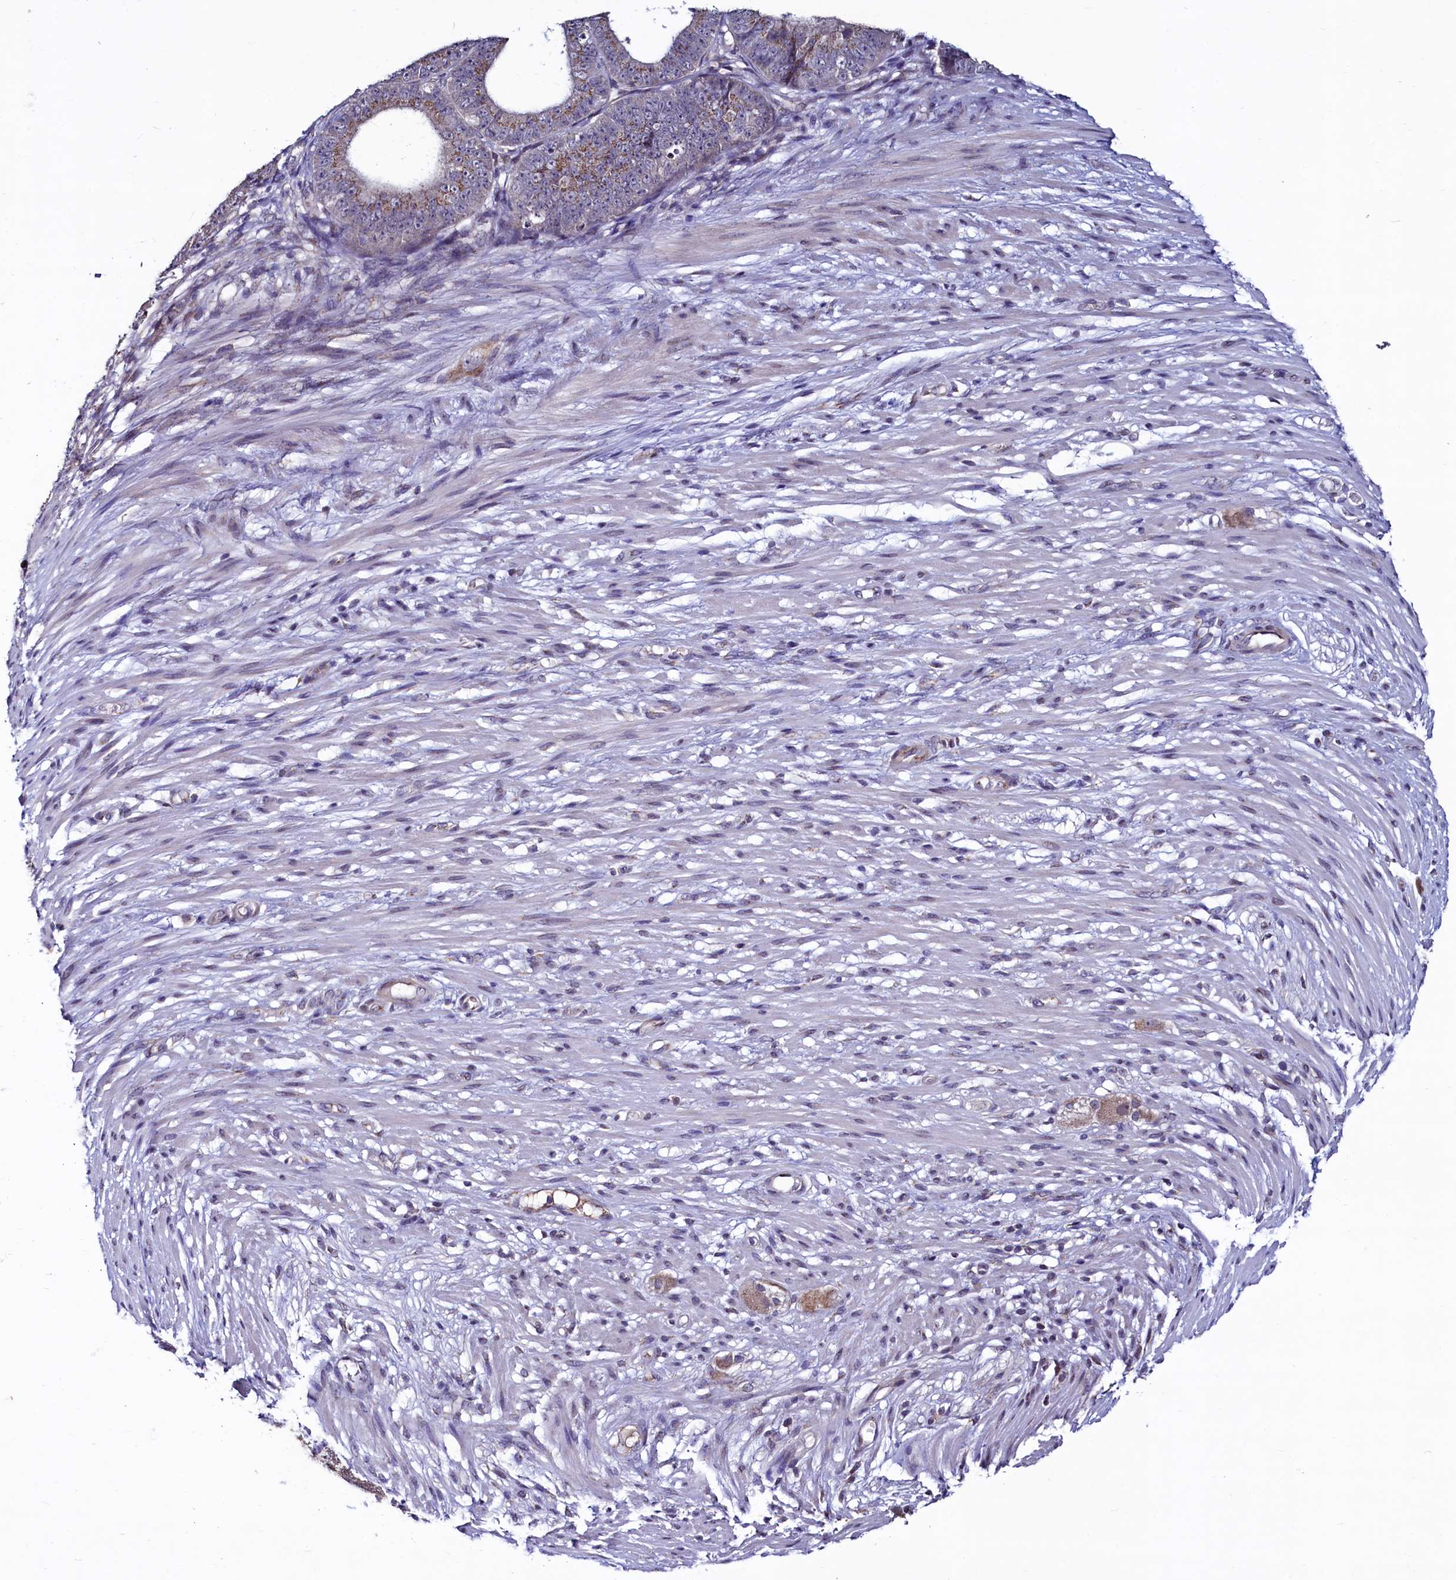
{"staining": {"intensity": "weak", "quantity": "25%-75%", "location": "cytoplasmic/membranous"}, "tissue": "ovarian cancer", "cell_type": "Tumor cells", "image_type": "cancer", "snomed": [{"axis": "morphology", "description": "Carcinoma, endometroid"}, {"axis": "topography", "description": "Appendix"}, {"axis": "topography", "description": "Ovary"}], "caption": "Ovarian cancer (endometroid carcinoma) was stained to show a protein in brown. There is low levels of weak cytoplasmic/membranous staining in approximately 25%-75% of tumor cells.", "gene": "SEC24C", "patient": {"sex": "female", "age": 42}}